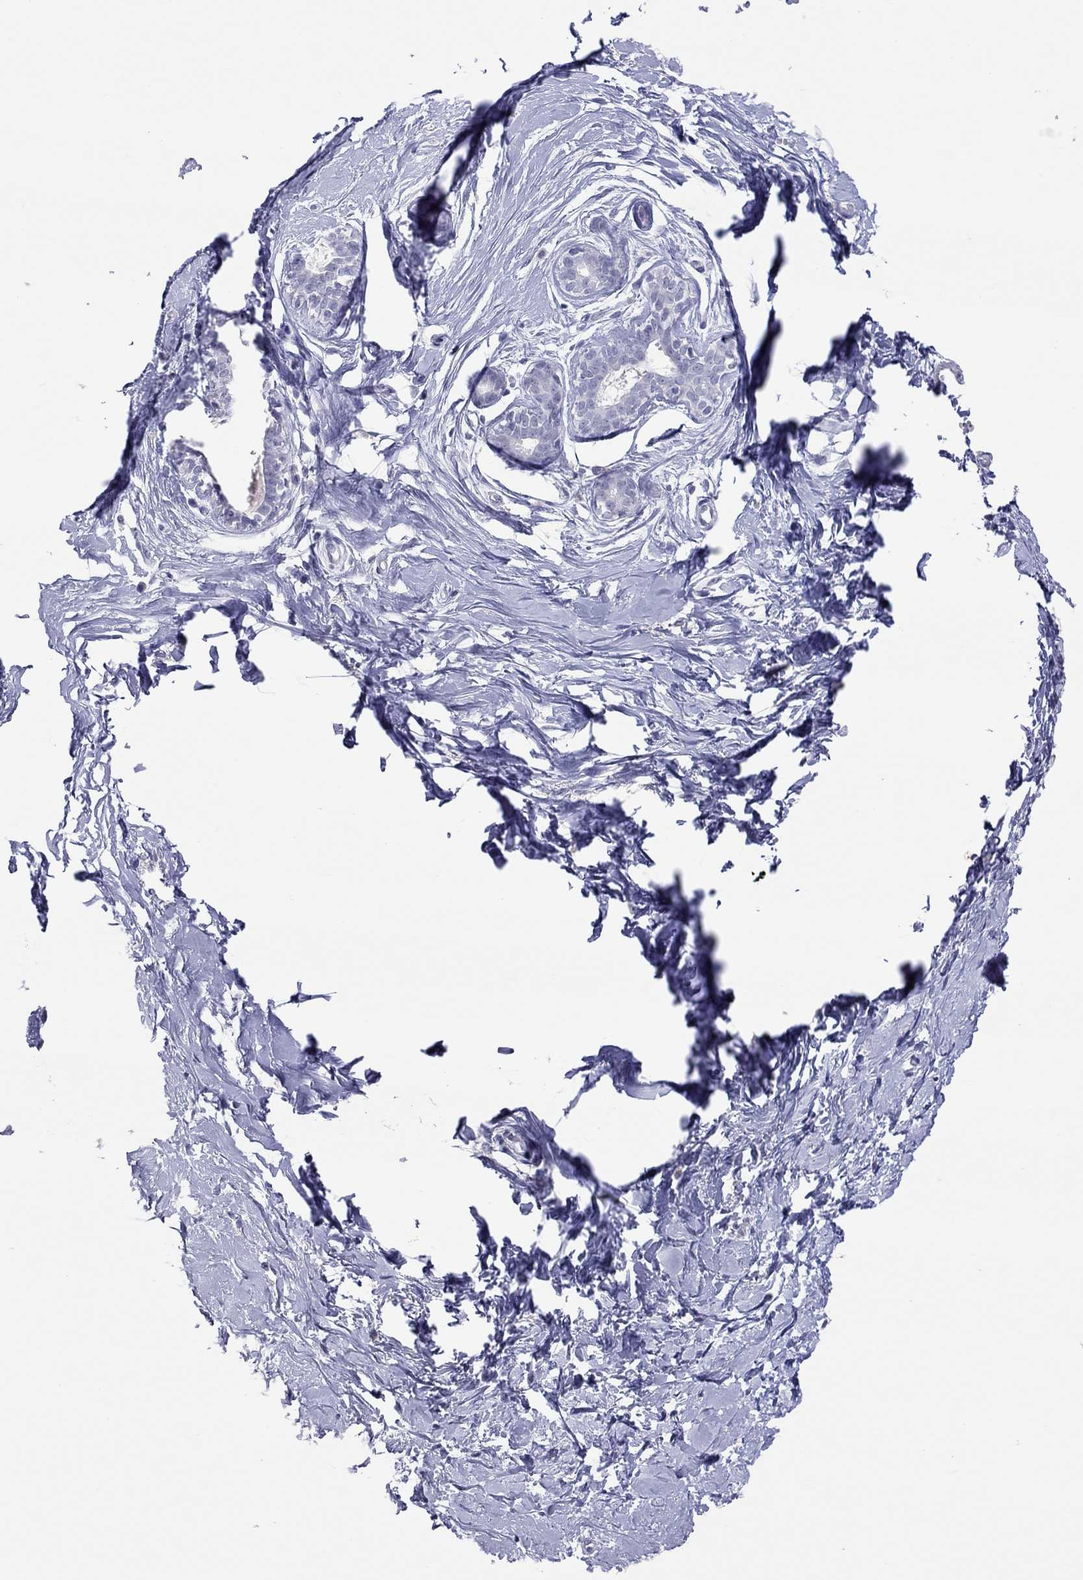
{"staining": {"intensity": "negative", "quantity": "none", "location": "none"}, "tissue": "breast", "cell_type": "Adipocytes", "image_type": "normal", "snomed": [{"axis": "morphology", "description": "Normal tissue, NOS"}, {"axis": "topography", "description": "Breast"}], "caption": "This is an IHC photomicrograph of benign breast. There is no expression in adipocytes.", "gene": "JHY", "patient": {"sex": "female", "age": 37}}